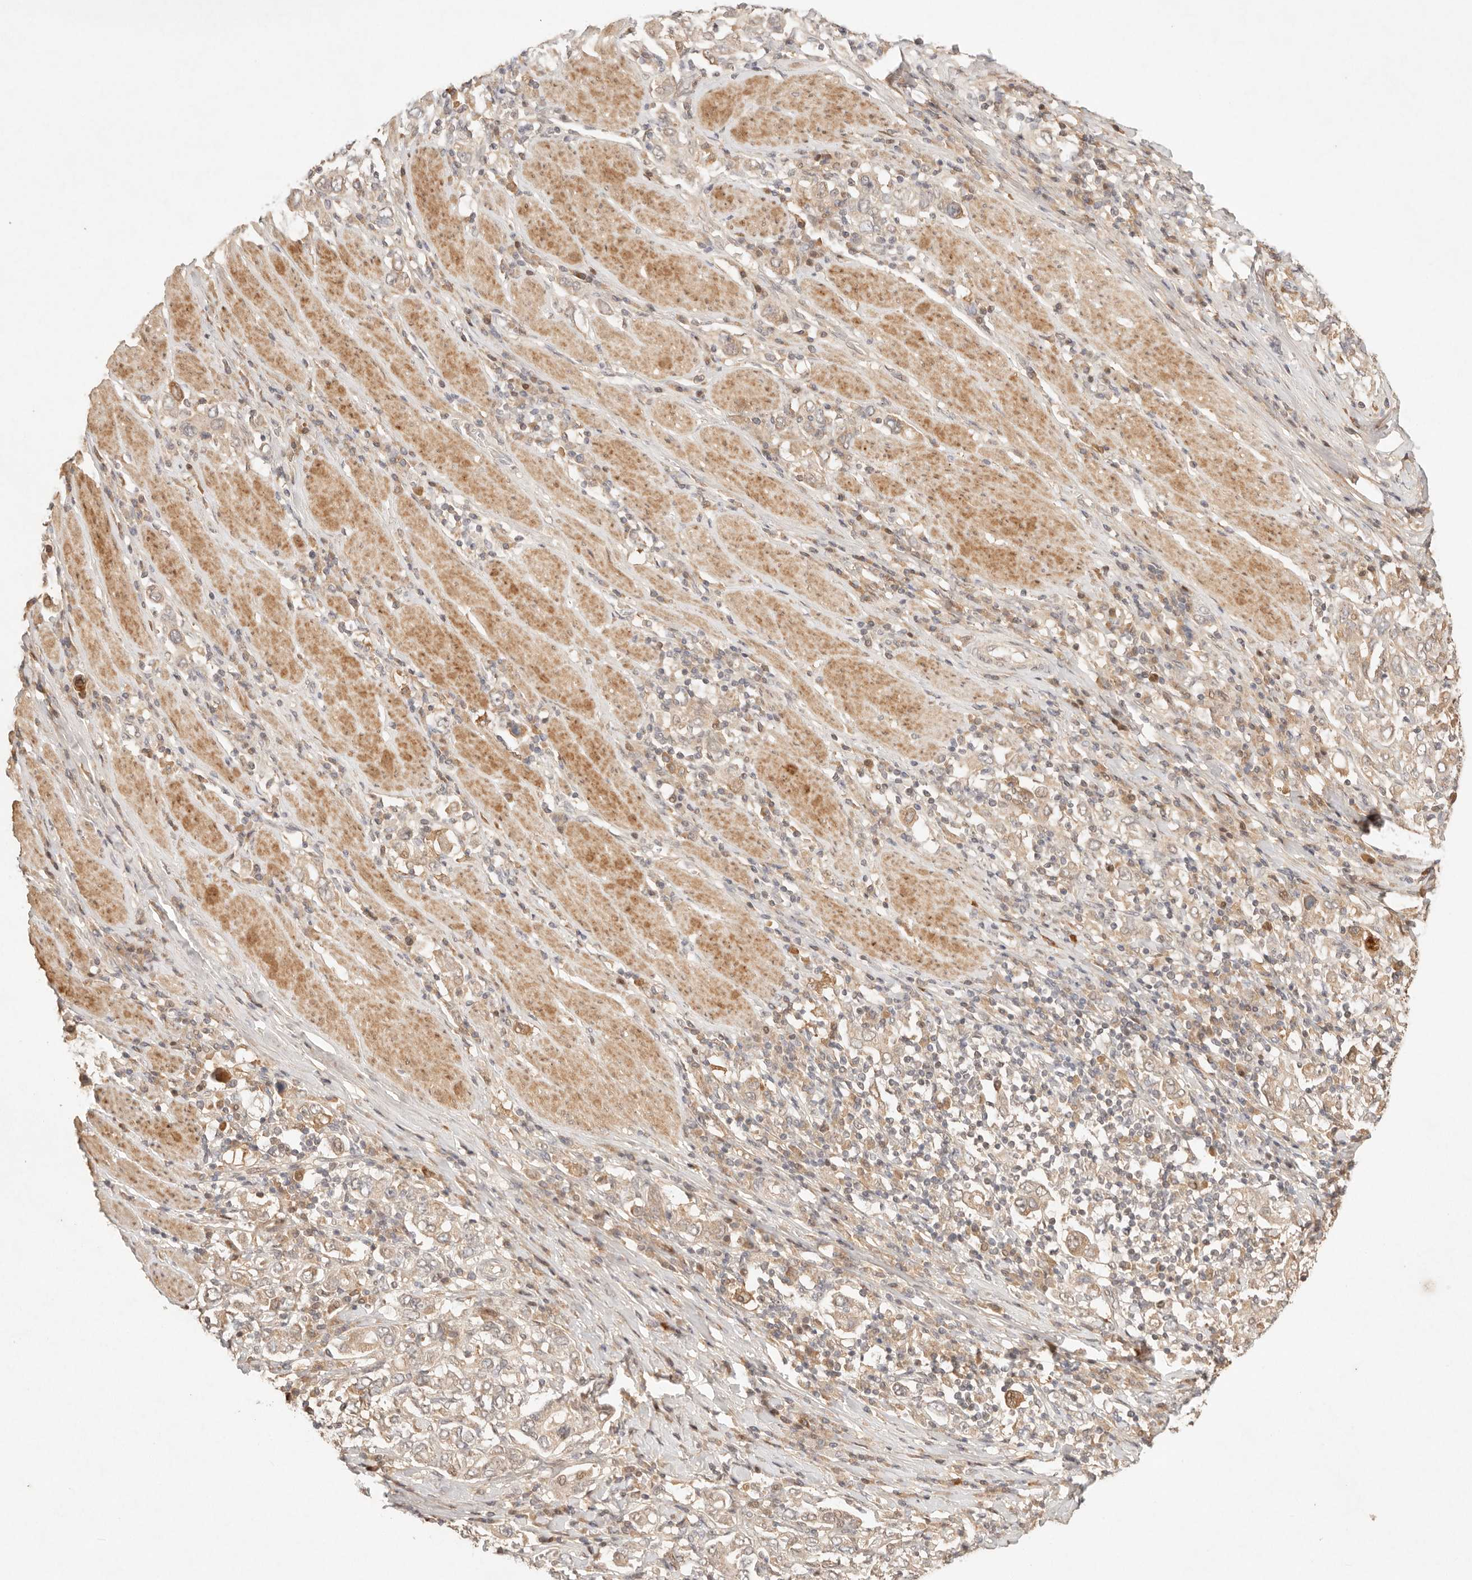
{"staining": {"intensity": "moderate", "quantity": "25%-75%", "location": "cytoplasmic/membranous"}, "tissue": "stomach cancer", "cell_type": "Tumor cells", "image_type": "cancer", "snomed": [{"axis": "morphology", "description": "Adenocarcinoma, NOS"}, {"axis": "topography", "description": "Stomach, upper"}], "caption": "Stomach adenocarcinoma was stained to show a protein in brown. There is medium levels of moderate cytoplasmic/membranous staining in about 25%-75% of tumor cells.", "gene": "PHLDA3", "patient": {"sex": "male", "age": 62}}